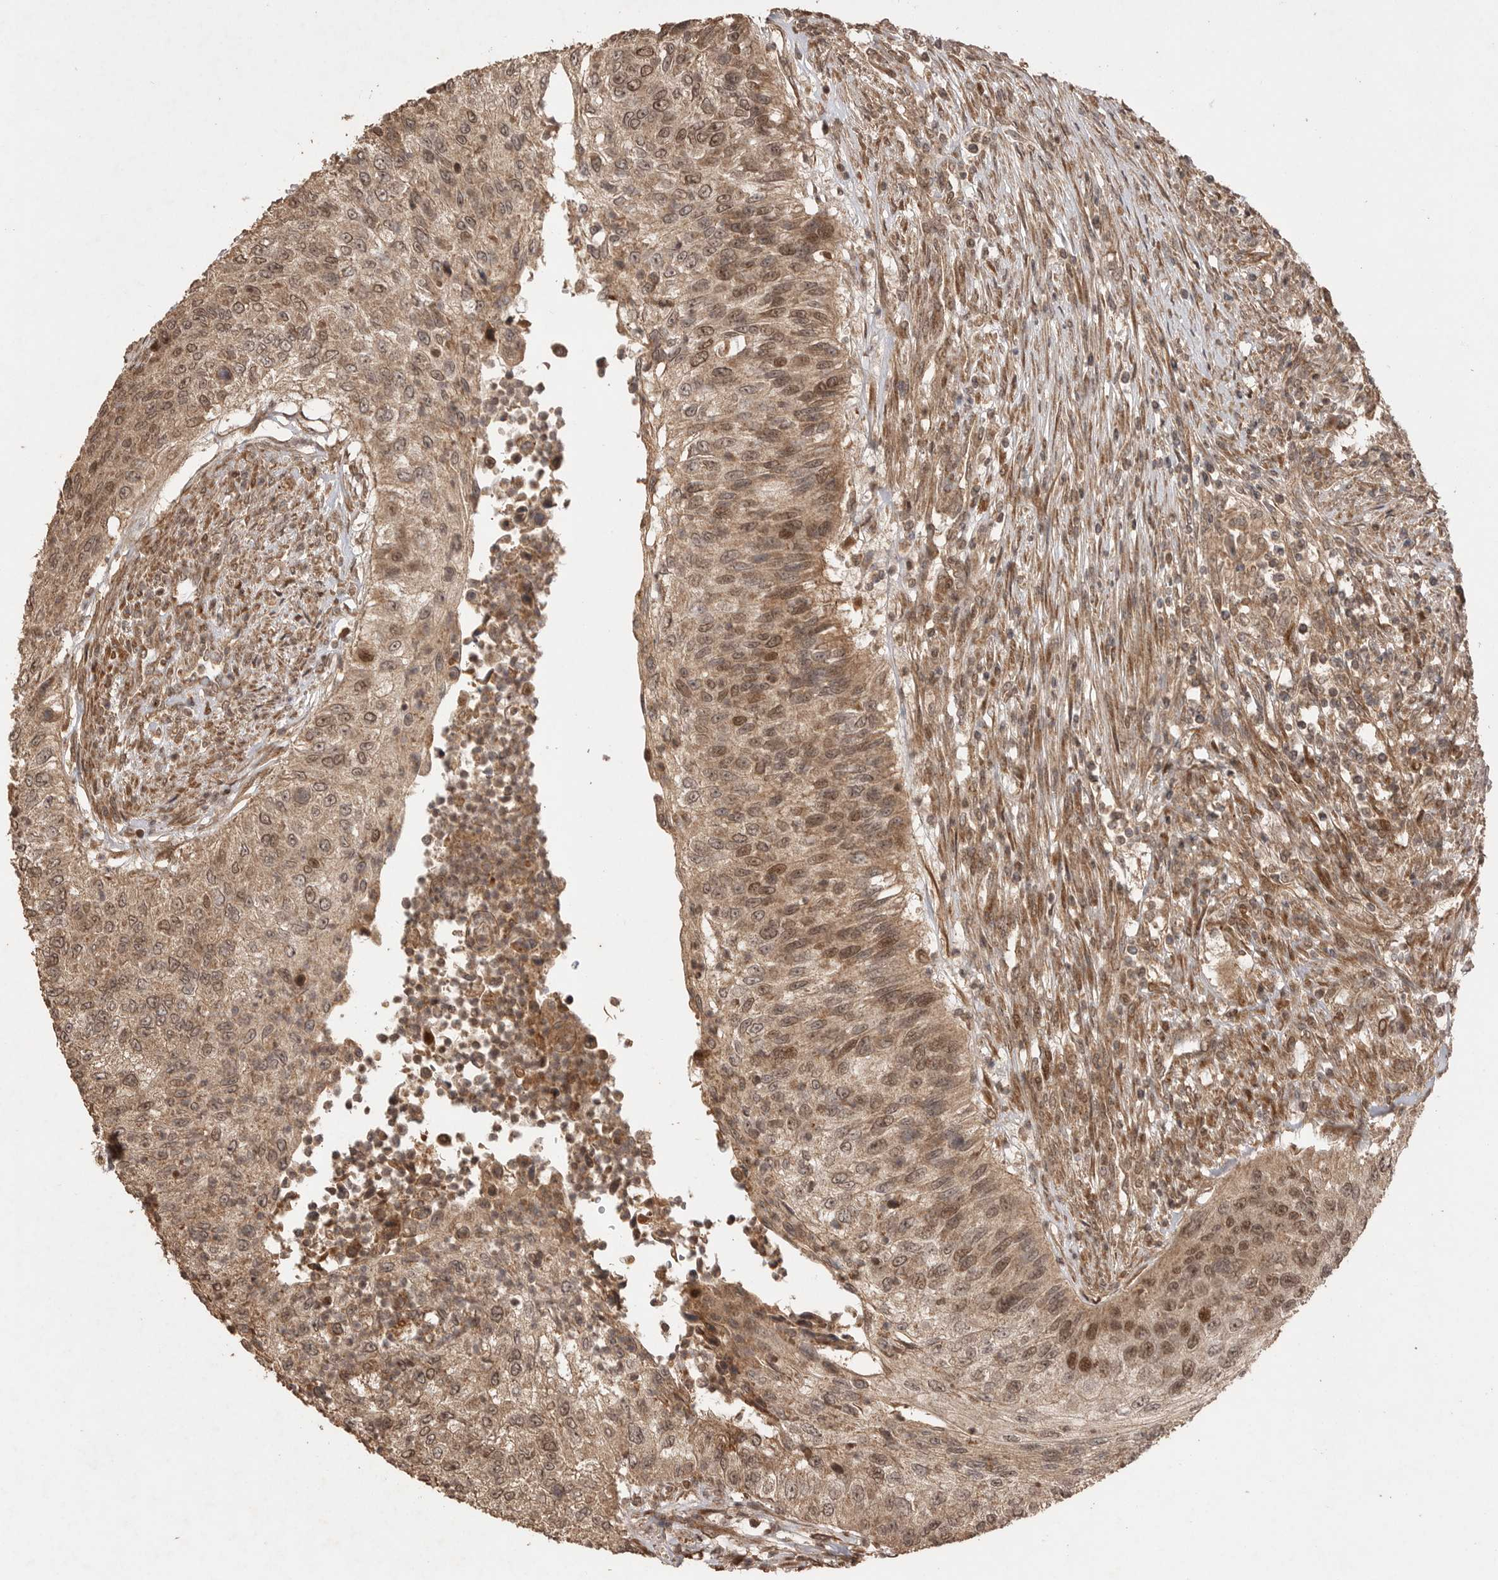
{"staining": {"intensity": "moderate", "quantity": ">75%", "location": "cytoplasmic/membranous,nuclear"}, "tissue": "urothelial cancer", "cell_type": "Tumor cells", "image_type": "cancer", "snomed": [{"axis": "morphology", "description": "Urothelial carcinoma, High grade"}, {"axis": "topography", "description": "Urinary bladder"}], "caption": "The image reveals staining of urothelial cancer, revealing moderate cytoplasmic/membranous and nuclear protein expression (brown color) within tumor cells.", "gene": "BOC", "patient": {"sex": "female", "age": 60}}